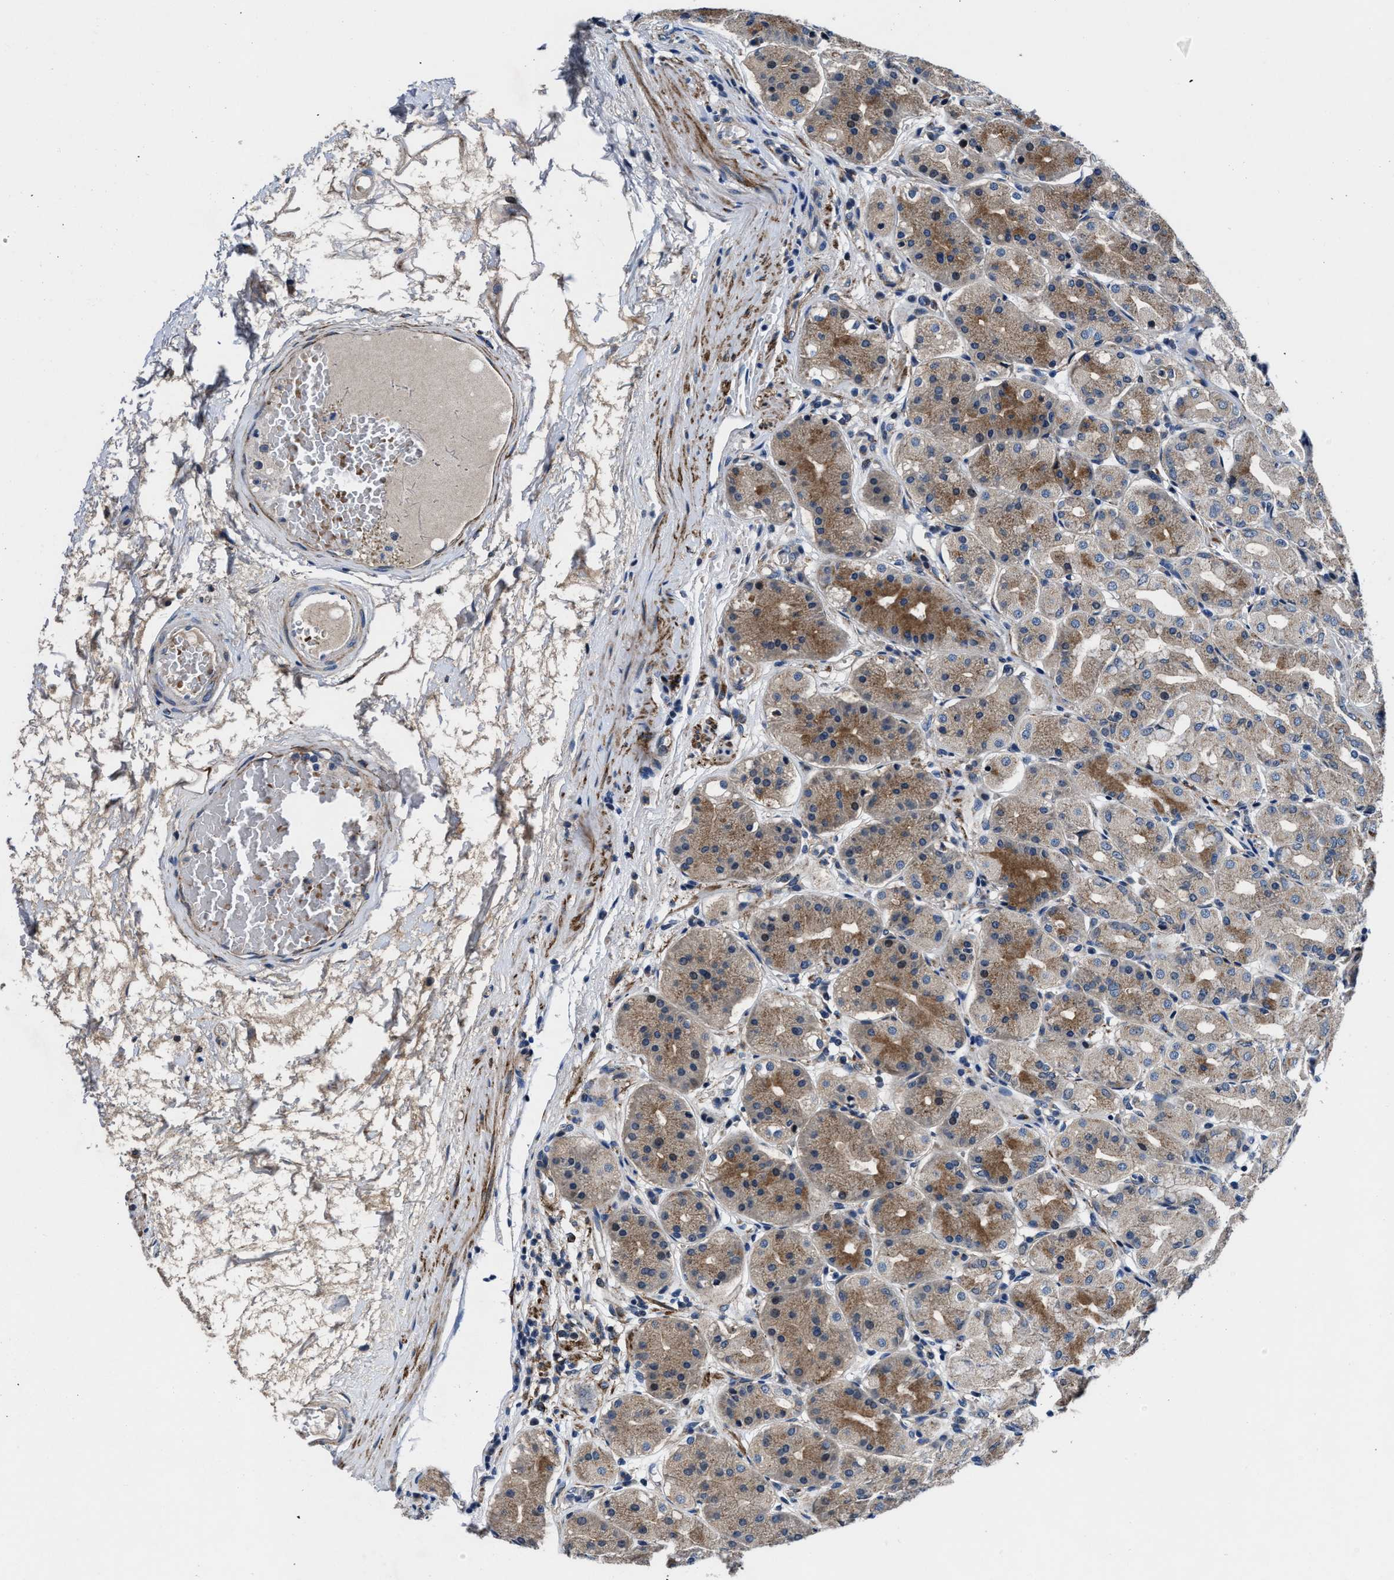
{"staining": {"intensity": "moderate", "quantity": "25%-75%", "location": "cytoplasmic/membranous"}, "tissue": "stomach", "cell_type": "Glandular cells", "image_type": "normal", "snomed": [{"axis": "morphology", "description": "Normal tissue, NOS"}, {"axis": "topography", "description": "Stomach"}, {"axis": "topography", "description": "Stomach, lower"}], "caption": "Moderate cytoplasmic/membranous expression is appreciated in approximately 25%-75% of glandular cells in unremarkable stomach.", "gene": "C2orf66", "patient": {"sex": "female", "age": 56}}